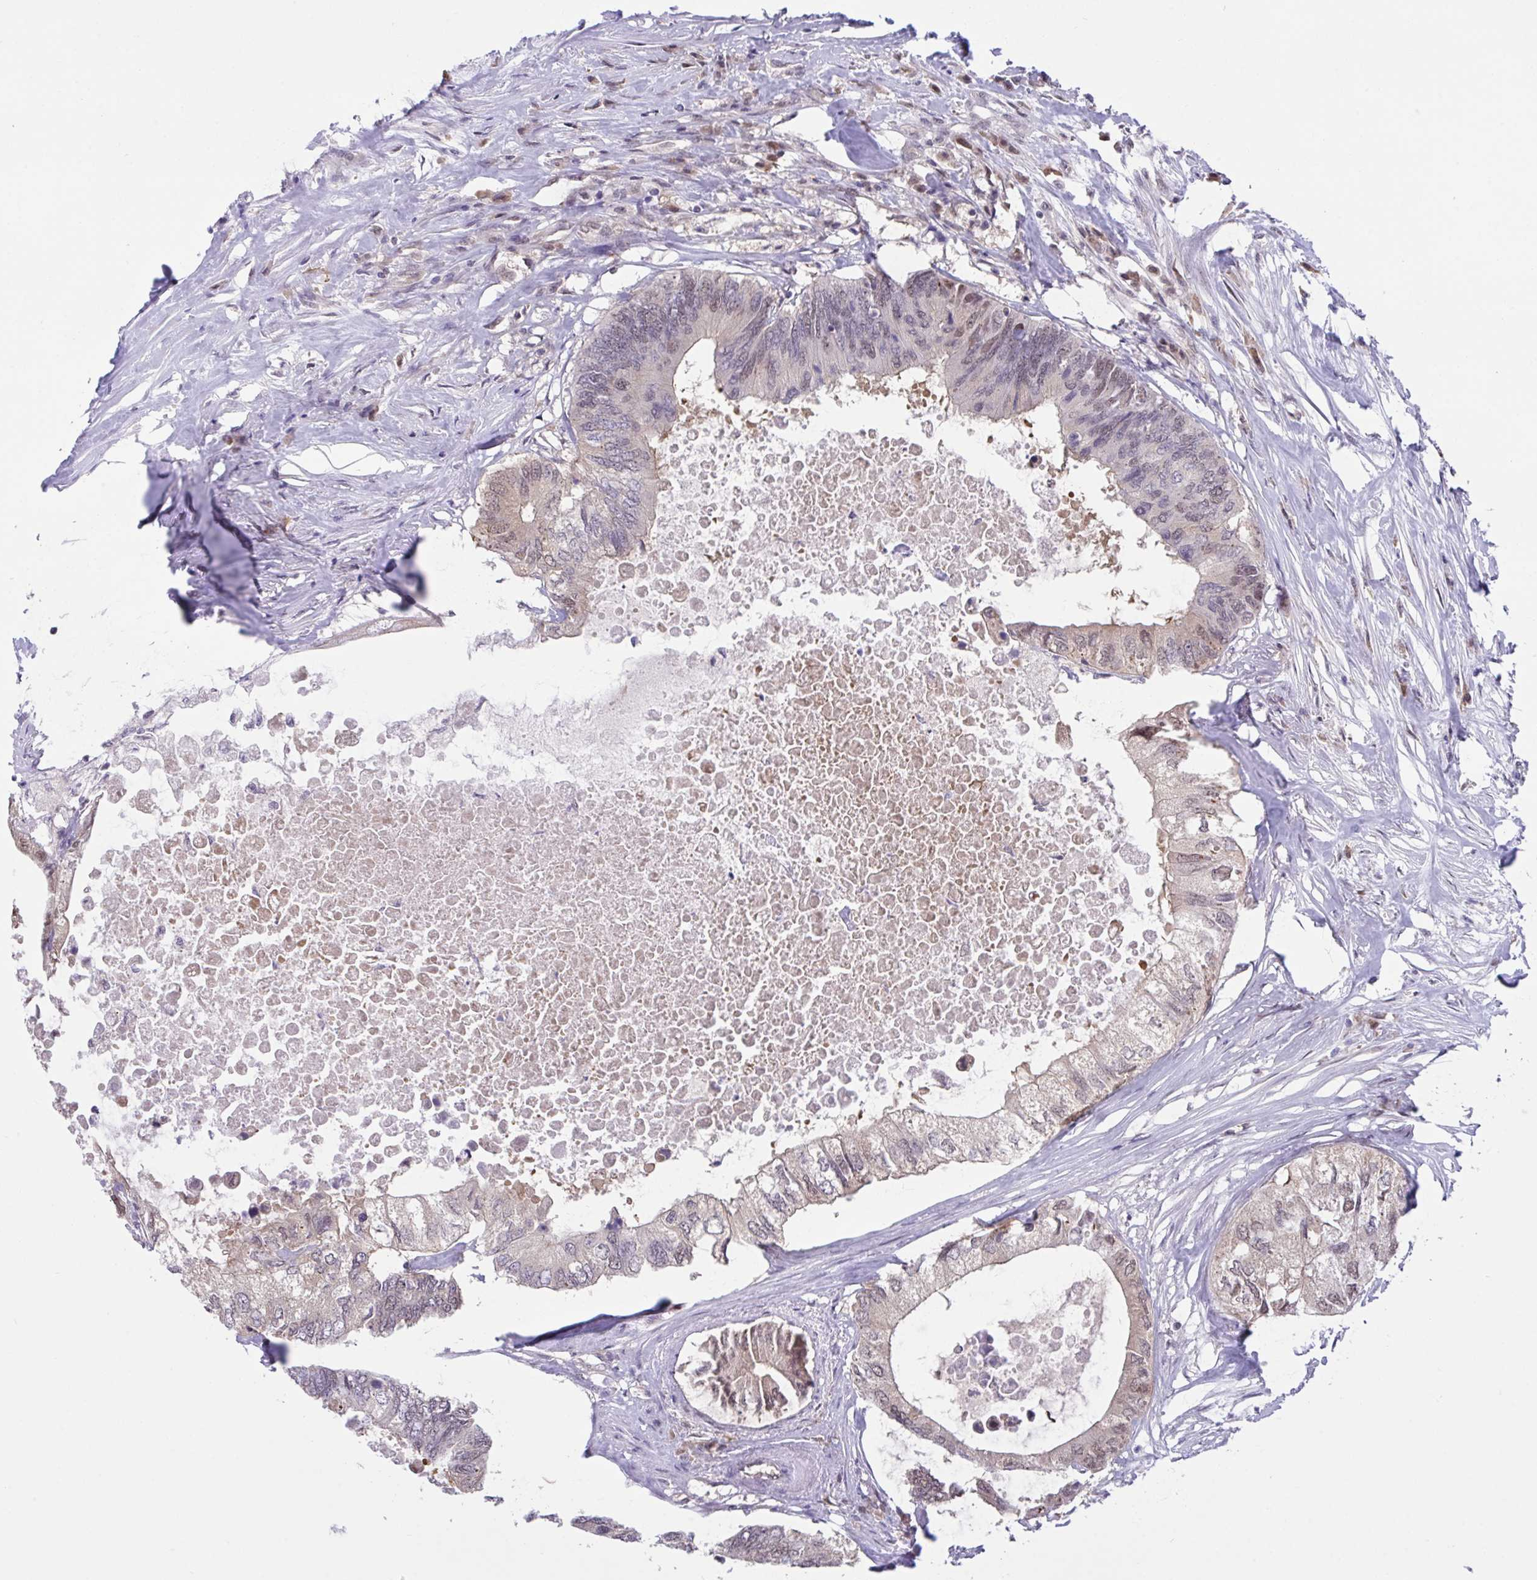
{"staining": {"intensity": "moderate", "quantity": "25%-75%", "location": "nuclear"}, "tissue": "colorectal cancer", "cell_type": "Tumor cells", "image_type": "cancer", "snomed": [{"axis": "morphology", "description": "Adenocarcinoma, NOS"}, {"axis": "topography", "description": "Colon"}], "caption": "Colorectal cancer (adenocarcinoma) stained for a protein demonstrates moderate nuclear positivity in tumor cells.", "gene": "ZNF444", "patient": {"sex": "male", "age": 71}}